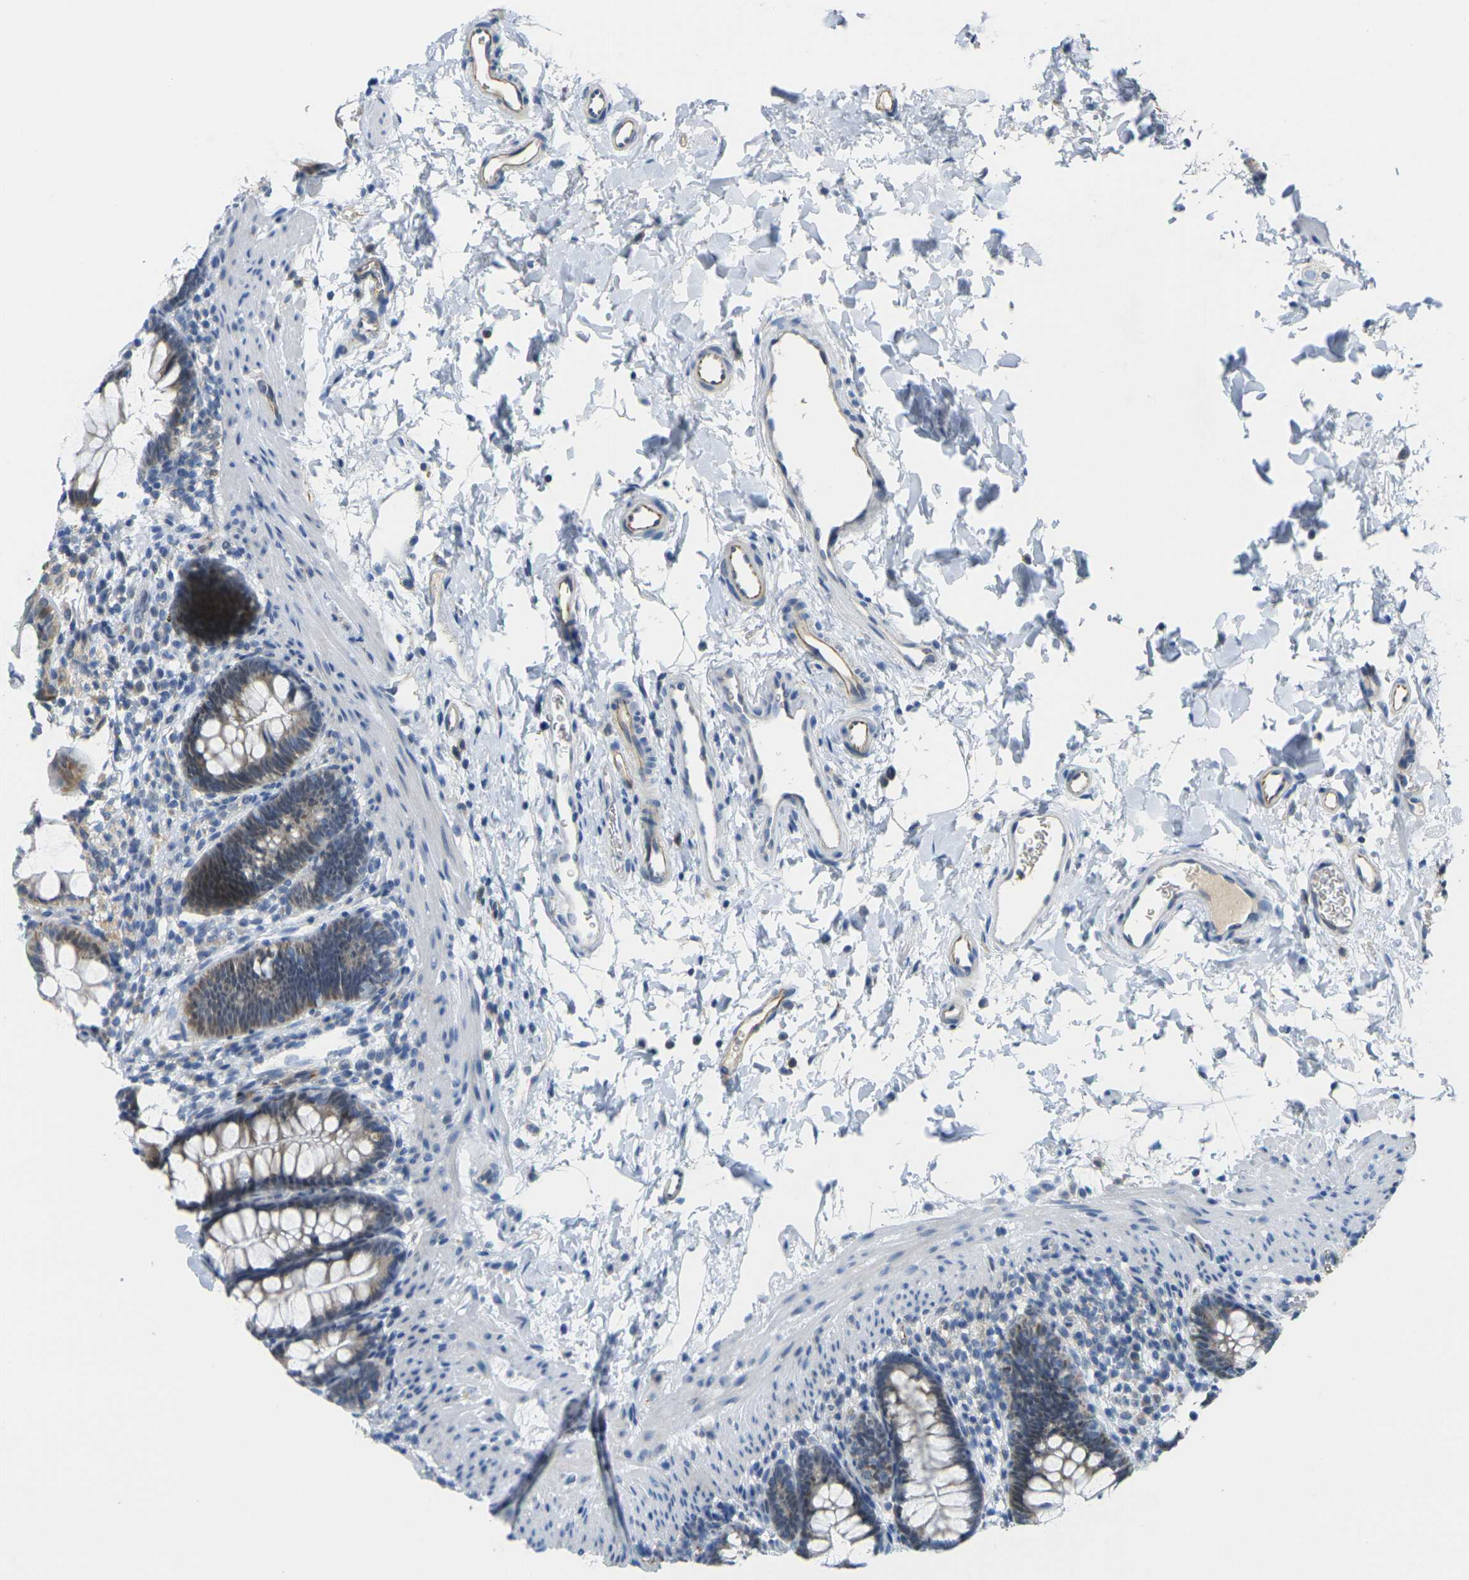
{"staining": {"intensity": "moderate", "quantity": "25%-75%", "location": "cytoplasmic/membranous"}, "tissue": "rectum", "cell_type": "Glandular cells", "image_type": "normal", "snomed": [{"axis": "morphology", "description": "Normal tissue, NOS"}, {"axis": "topography", "description": "Rectum"}], "caption": "IHC image of unremarkable rectum: rectum stained using IHC exhibits medium levels of moderate protein expression localized specifically in the cytoplasmic/membranous of glandular cells, appearing as a cytoplasmic/membranous brown color.", "gene": "OTOF", "patient": {"sex": "female", "age": 24}}